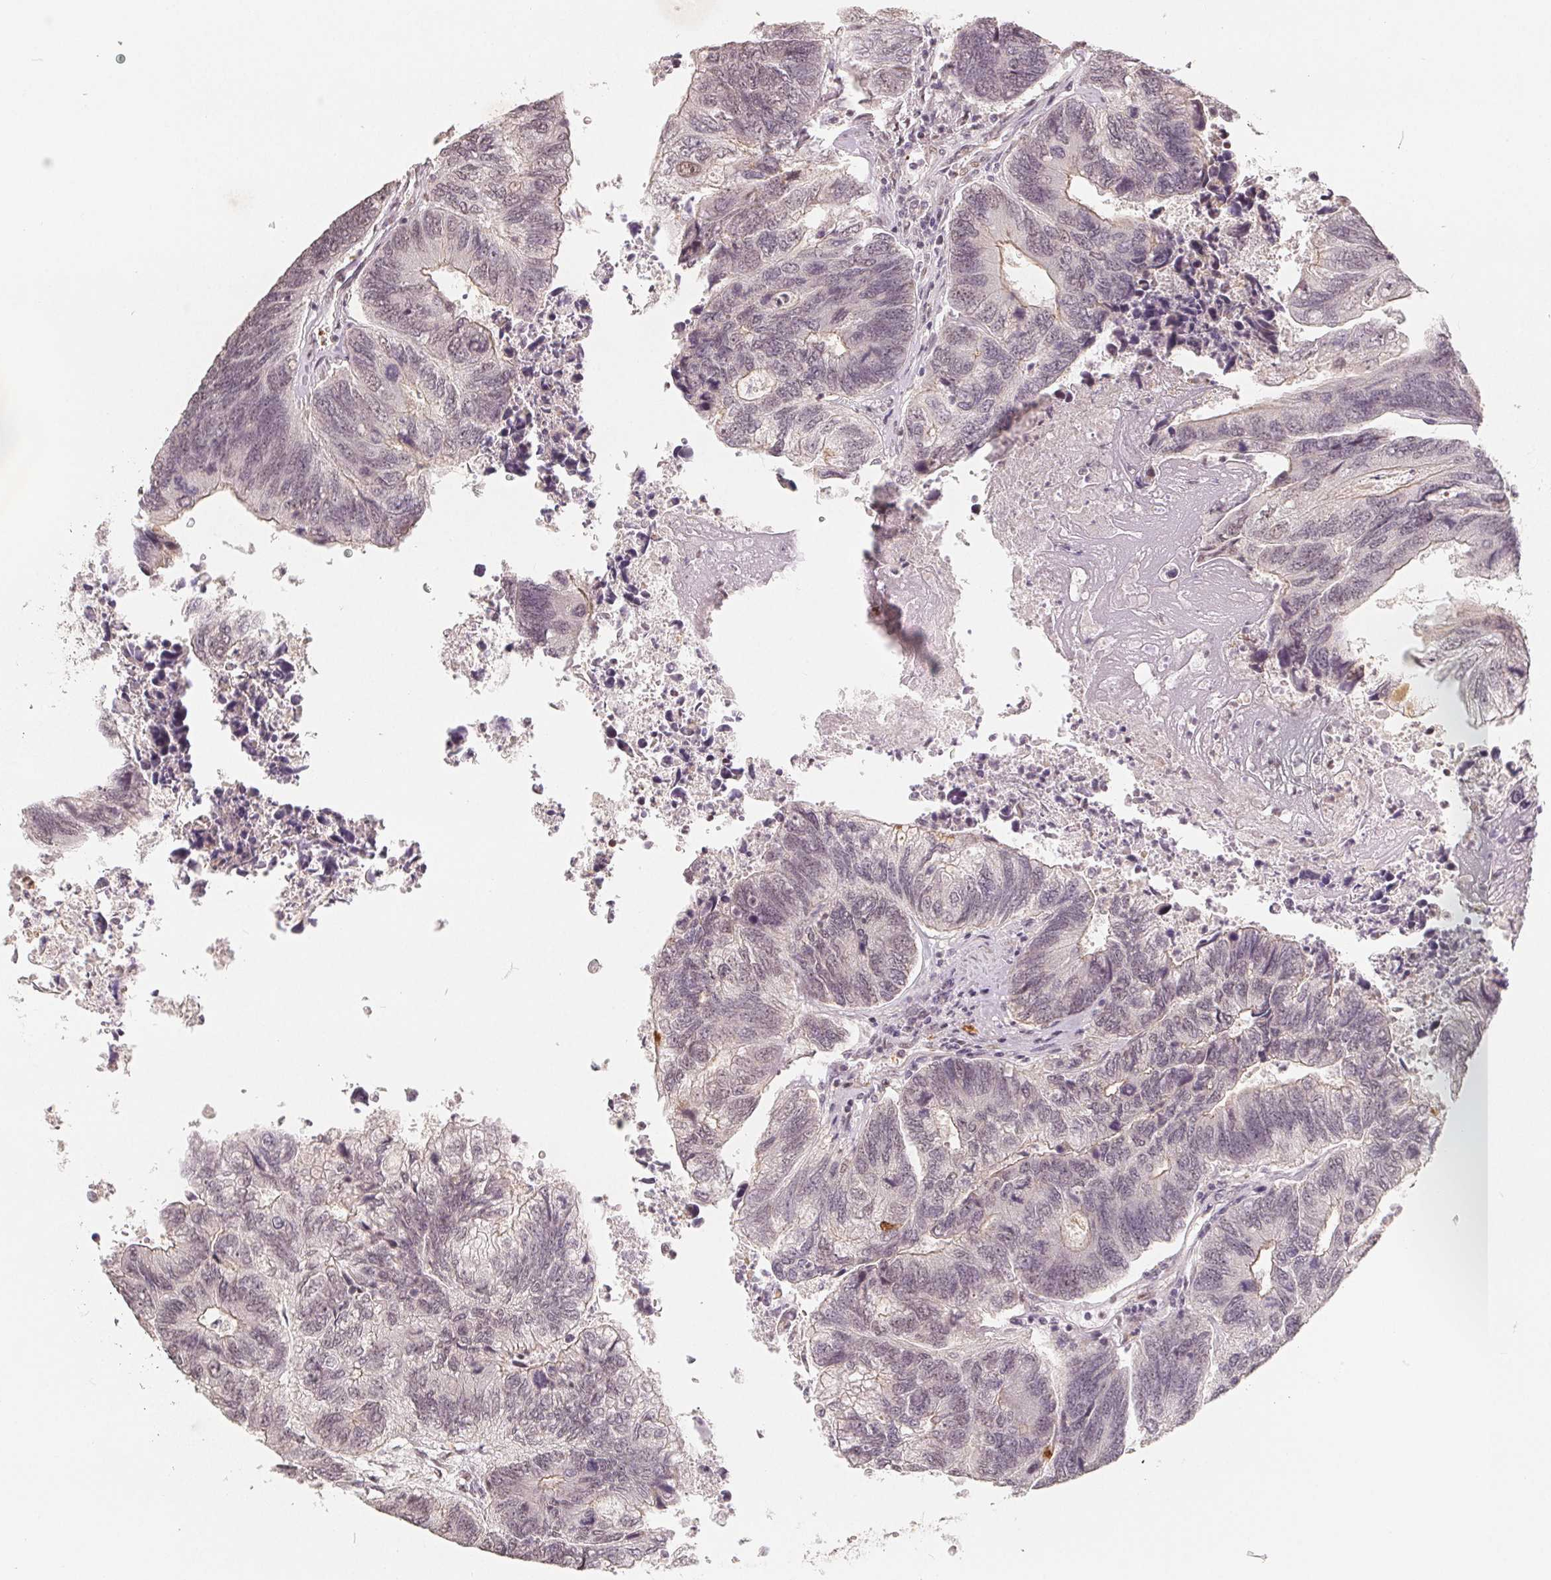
{"staining": {"intensity": "weak", "quantity": "<25%", "location": "cytoplasmic/membranous"}, "tissue": "colorectal cancer", "cell_type": "Tumor cells", "image_type": "cancer", "snomed": [{"axis": "morphology", "description": "Adenocarcinoma, NOS"}, {"axis": "topography", "description": "Colon"}], "caption": "DAB immunohistochemical staining of colorectal adenocarcinoma exhibits no significant expression in tumor cells.", "gene": "CCDC138", "patient": {"sex": "female", "age": 67}}